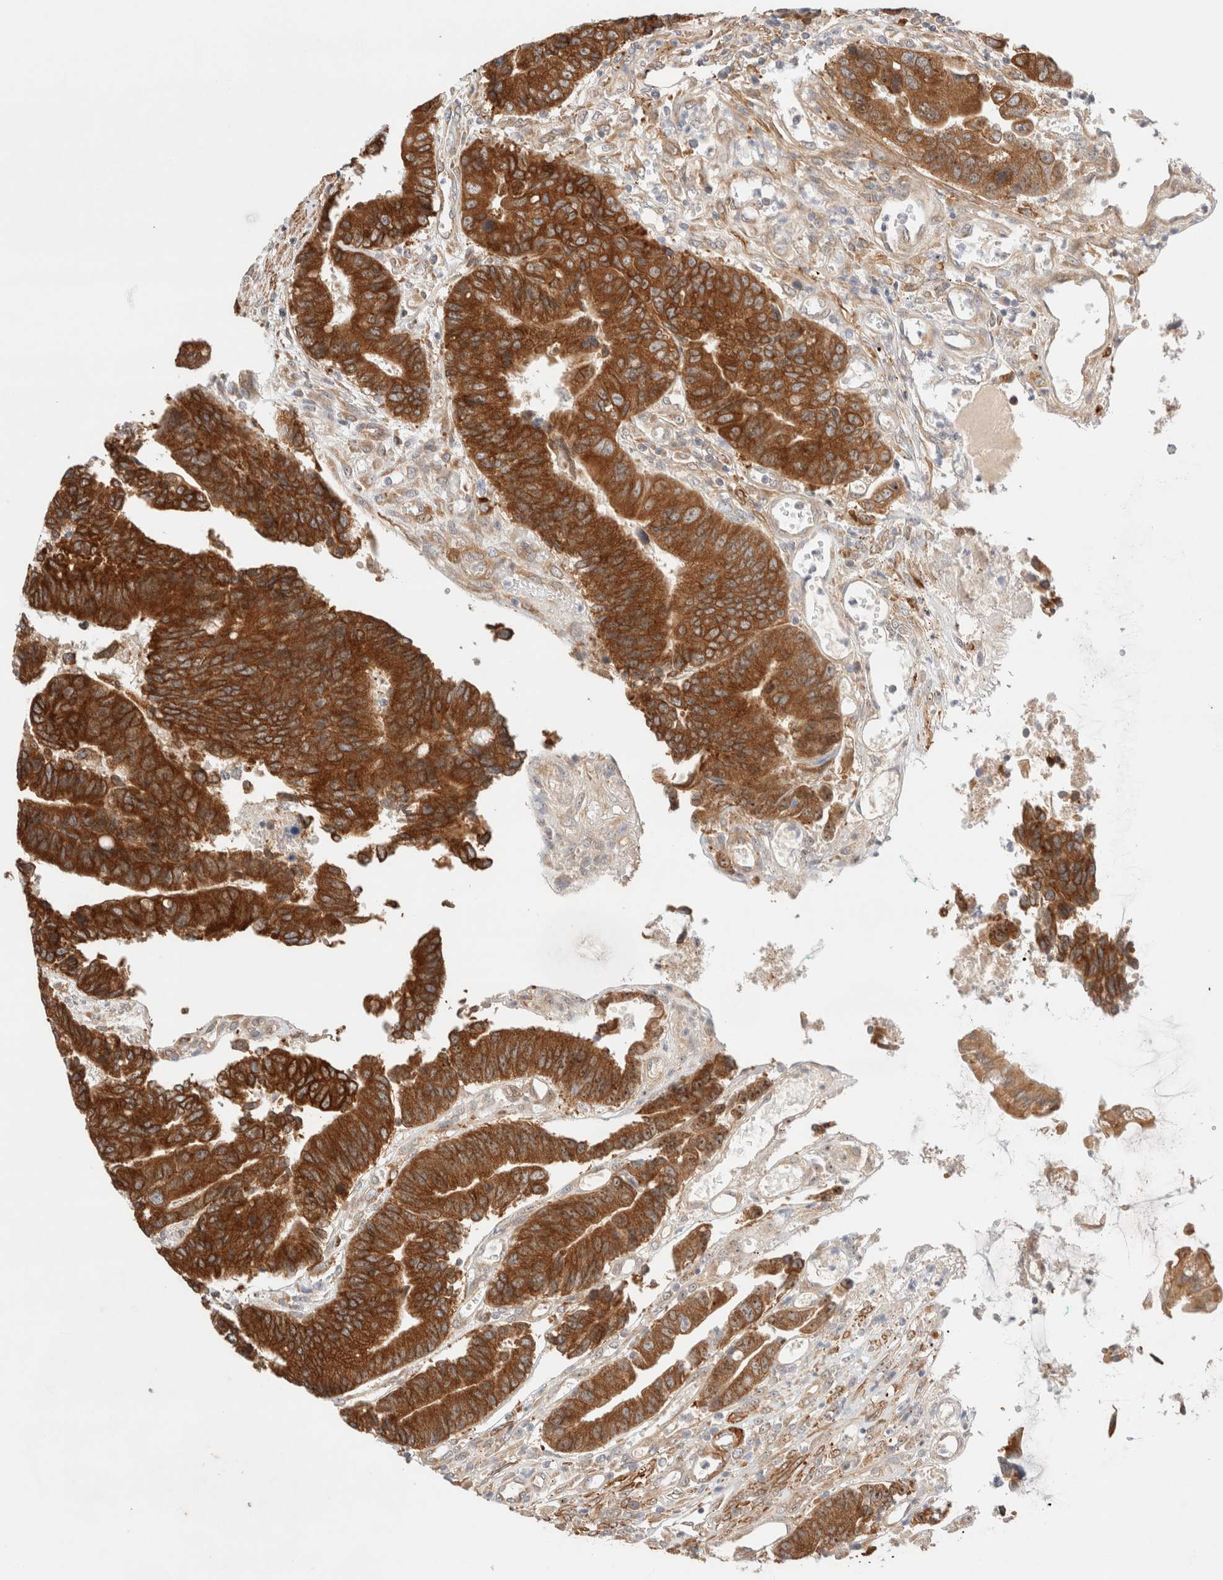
{"staining": {"intensity": "strong", "quantity": ">75%", "location": "cytoplasmic/membranous,nuclear"}, "tissue": "colorectal cancer", "cell_type": "Tumor cells", "image_type": "cancer", "snomed": [{"axis": "morphology", "description": "Adenocarcinoma, NOS"}, {"axis": "topography", "description": "Rectum"}], "caption": "An immunohistochemistry (IHC) image of neoplastic tissue is shown. Protein staining in brown highlights strong cytoplasmic/membranous and nuclear positivity in colorectal cancer (adenocarcinoma) within tumor cells. The staining is performed using DAB (3,3'-diaminobenzidine) brown chromogen to label protein expression. The nuclei are counter-stained blue using hematoxylin.", "gene": "RRP15", "patient": {"sex": "male", "age": 84}}